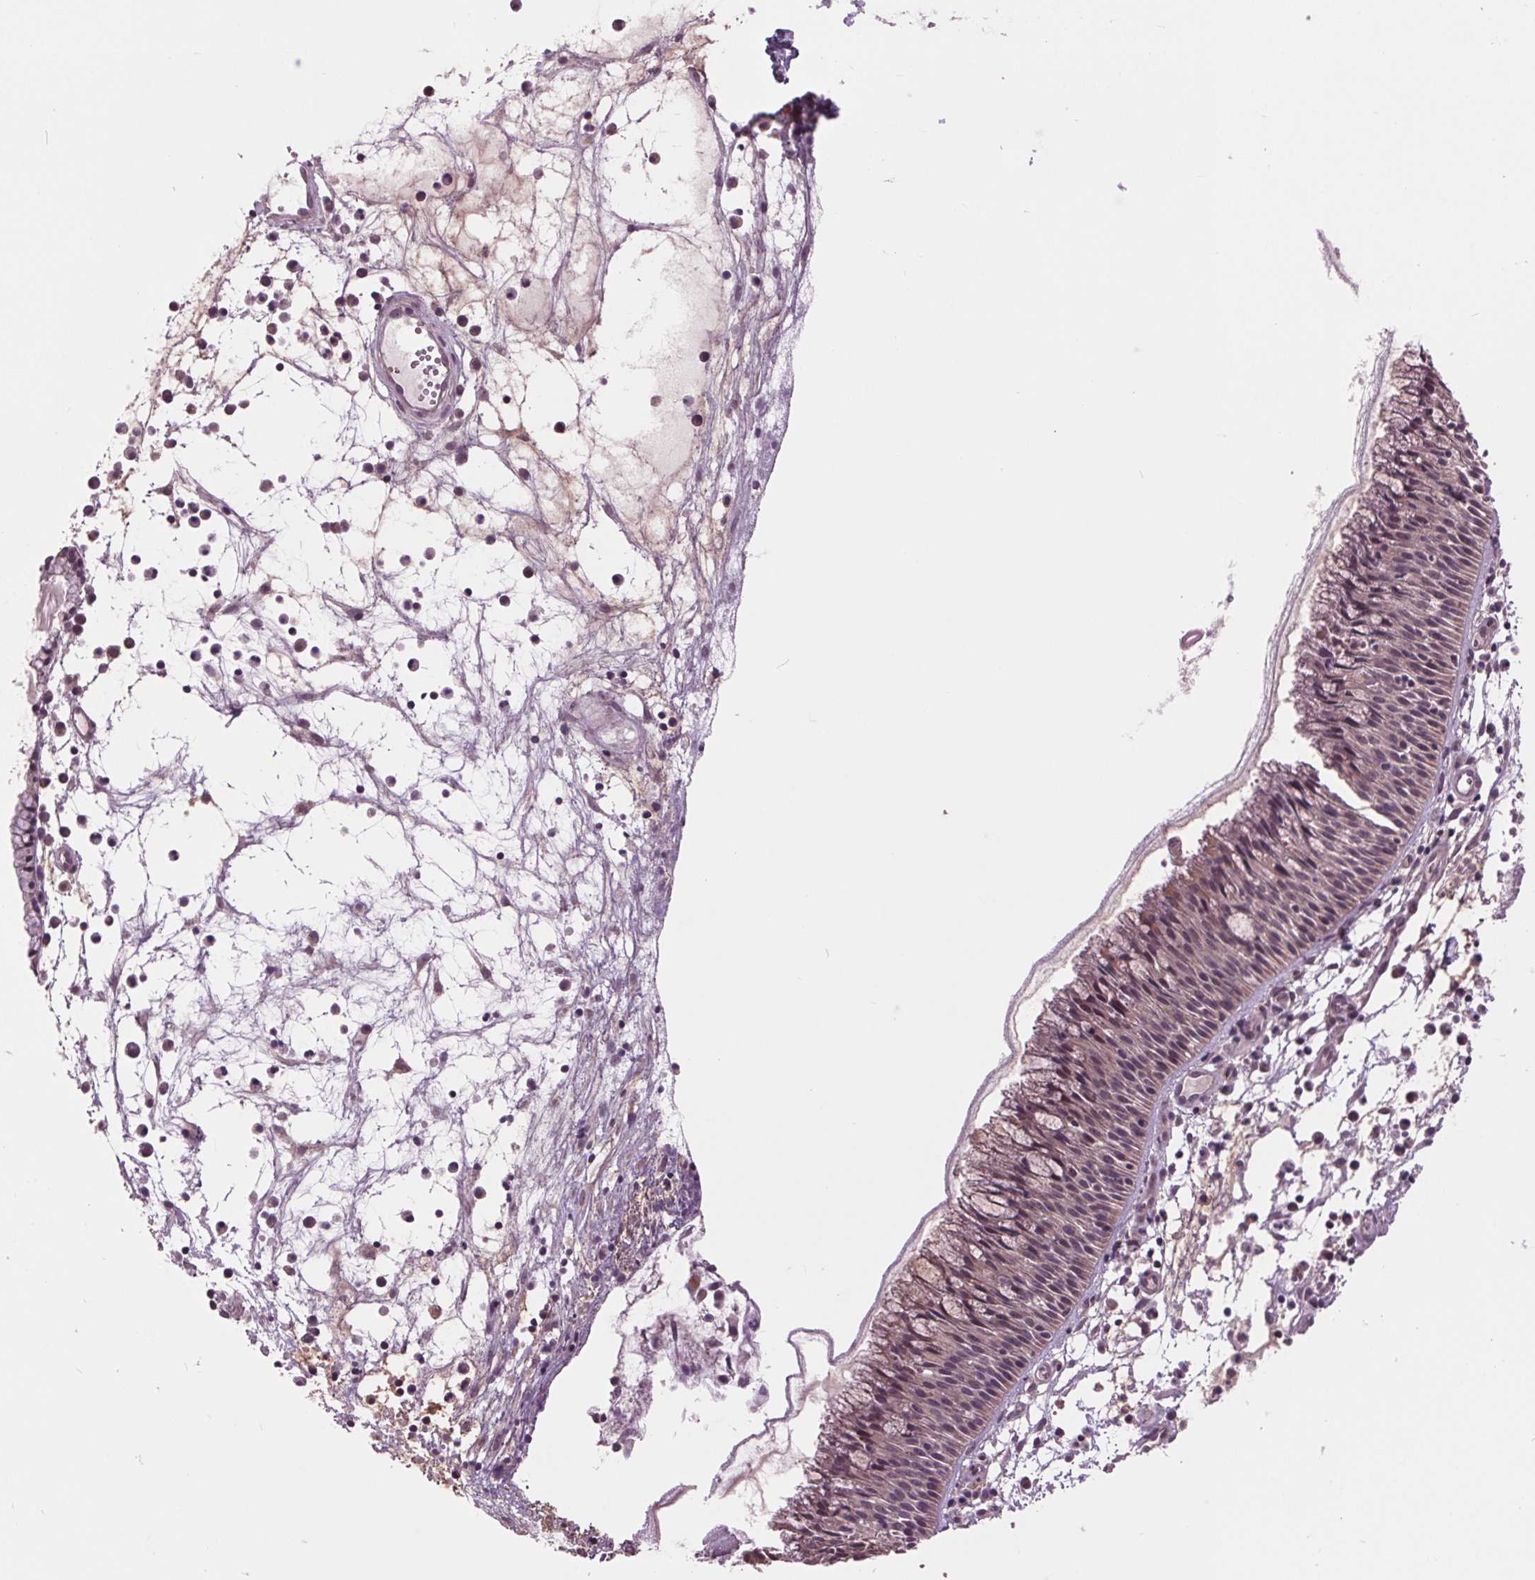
{"staining": {"intensity": "weak", "quantity": "25%-75%", "location": "cytoplasmic/membranous"}, "tissue": "nasopharynx", "cell_type": "Respiratory epithelial cells", "image_type": "normal", "snomed": [{"axis": "morphology", "description": "Normal tissue, NOS"}, {"axis": "topography", "description": "Nasopharynx"}], "caption": "About 25%-75% of respiratory epithelial cells in unremarkable human nasopharynx exhibit weak cytoplasmic/membranous protein positivity as visualized by brown immunohistochemical staining.", "gene": "MAPK8", "patient": {"sex": "male", "age": 31}}